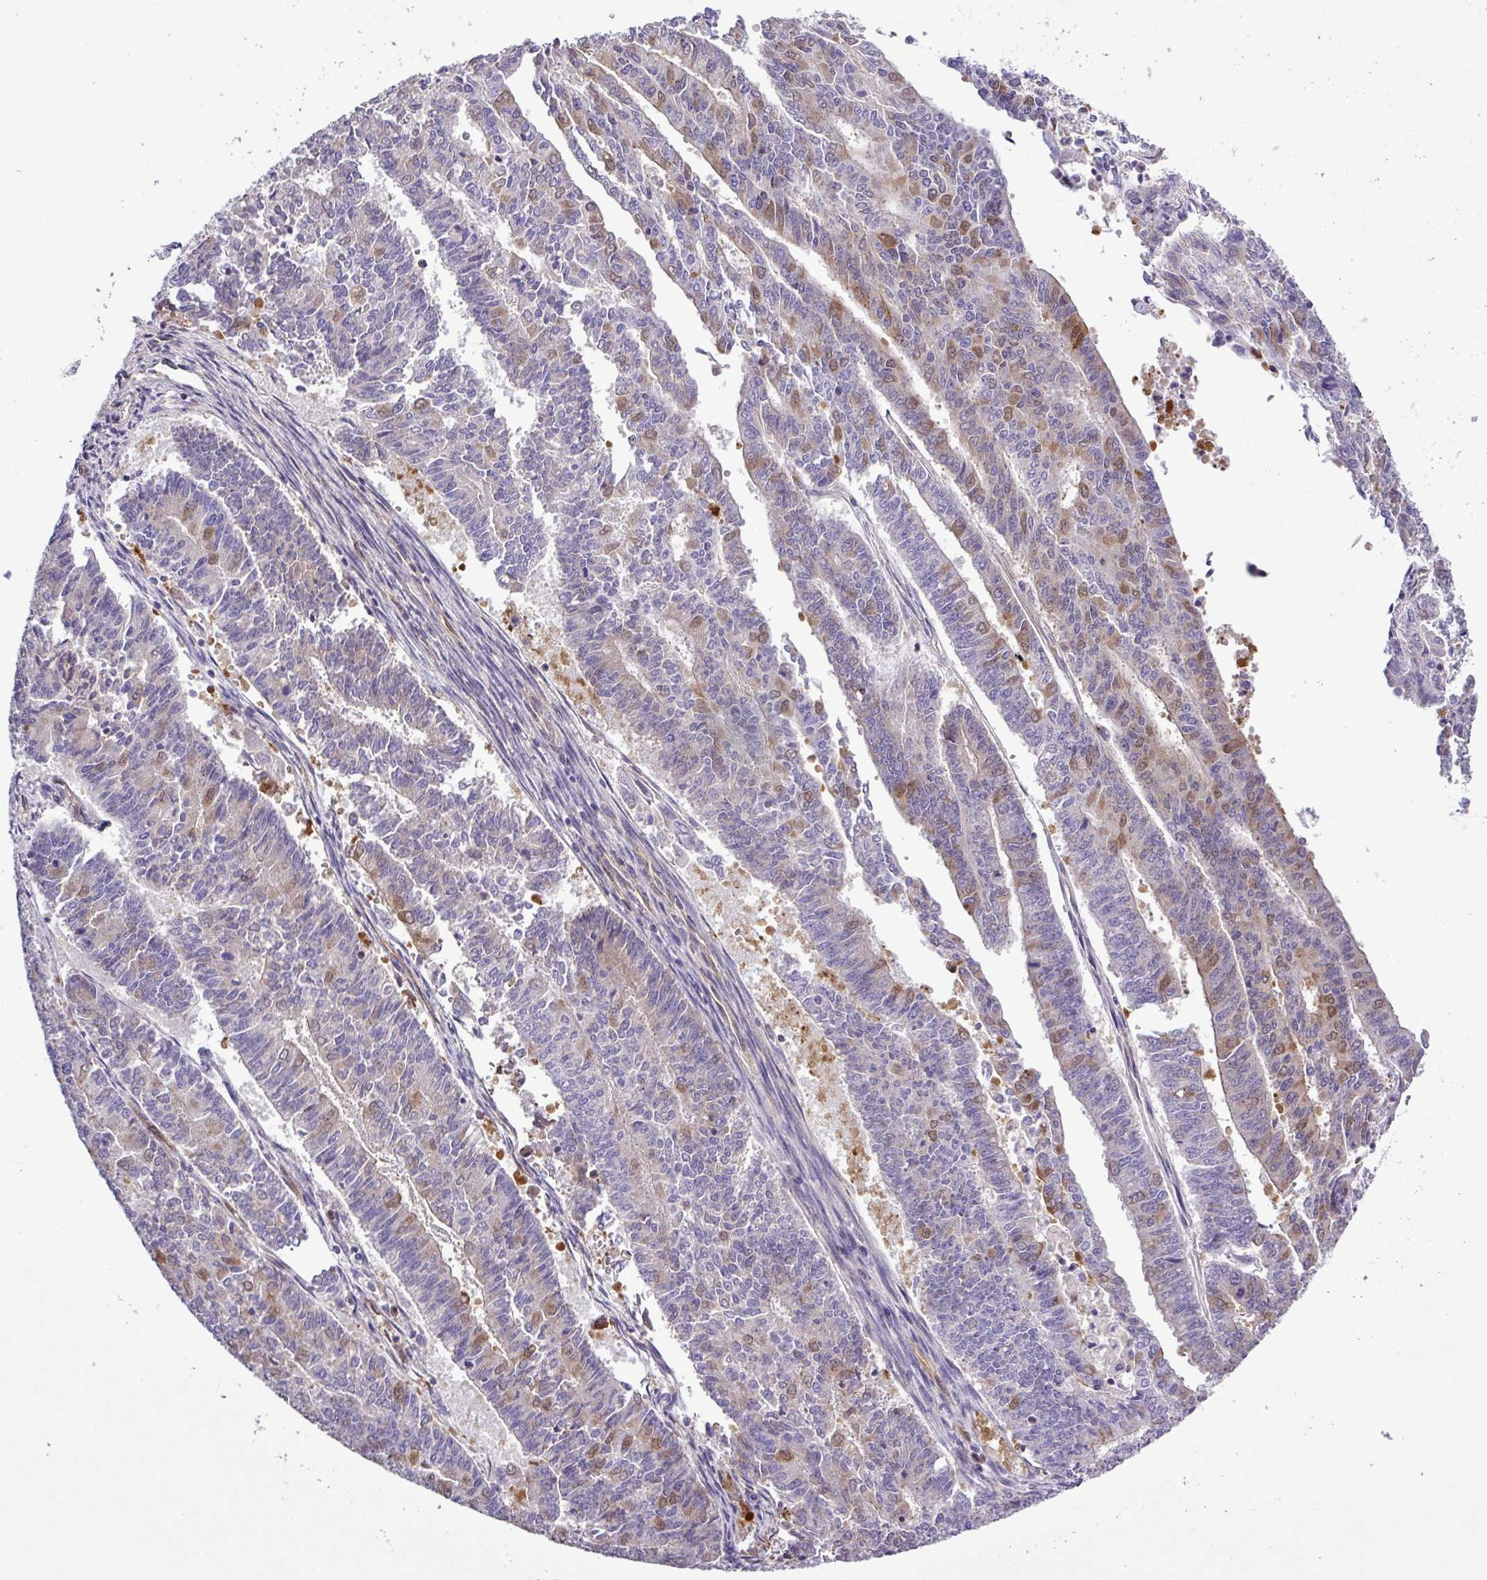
{"staining": {"intensity": "weak", "quantity": "25%-75%", "location": "cytoplasmic/membranous,nuclear"}, "tissue": "endometrial cancer", "cell_type": "Tumor cells", "image_type": "cancer", "snomed": [{"axis": "morphology", "description": "Adenocarcinoma, NOS"}, {"axis": "topography", "description": "Endometrium"}], "caption": "A micrograph showing weak cytoplasmic/membranous and nuclear staining in about 25%-75% of tumor cells in adenocarcinoma (endometrial), as visualized by brown immunohistochemical staining.", "gene": "CARHSP1", "patient": {"sex": "female", "age": 59}}